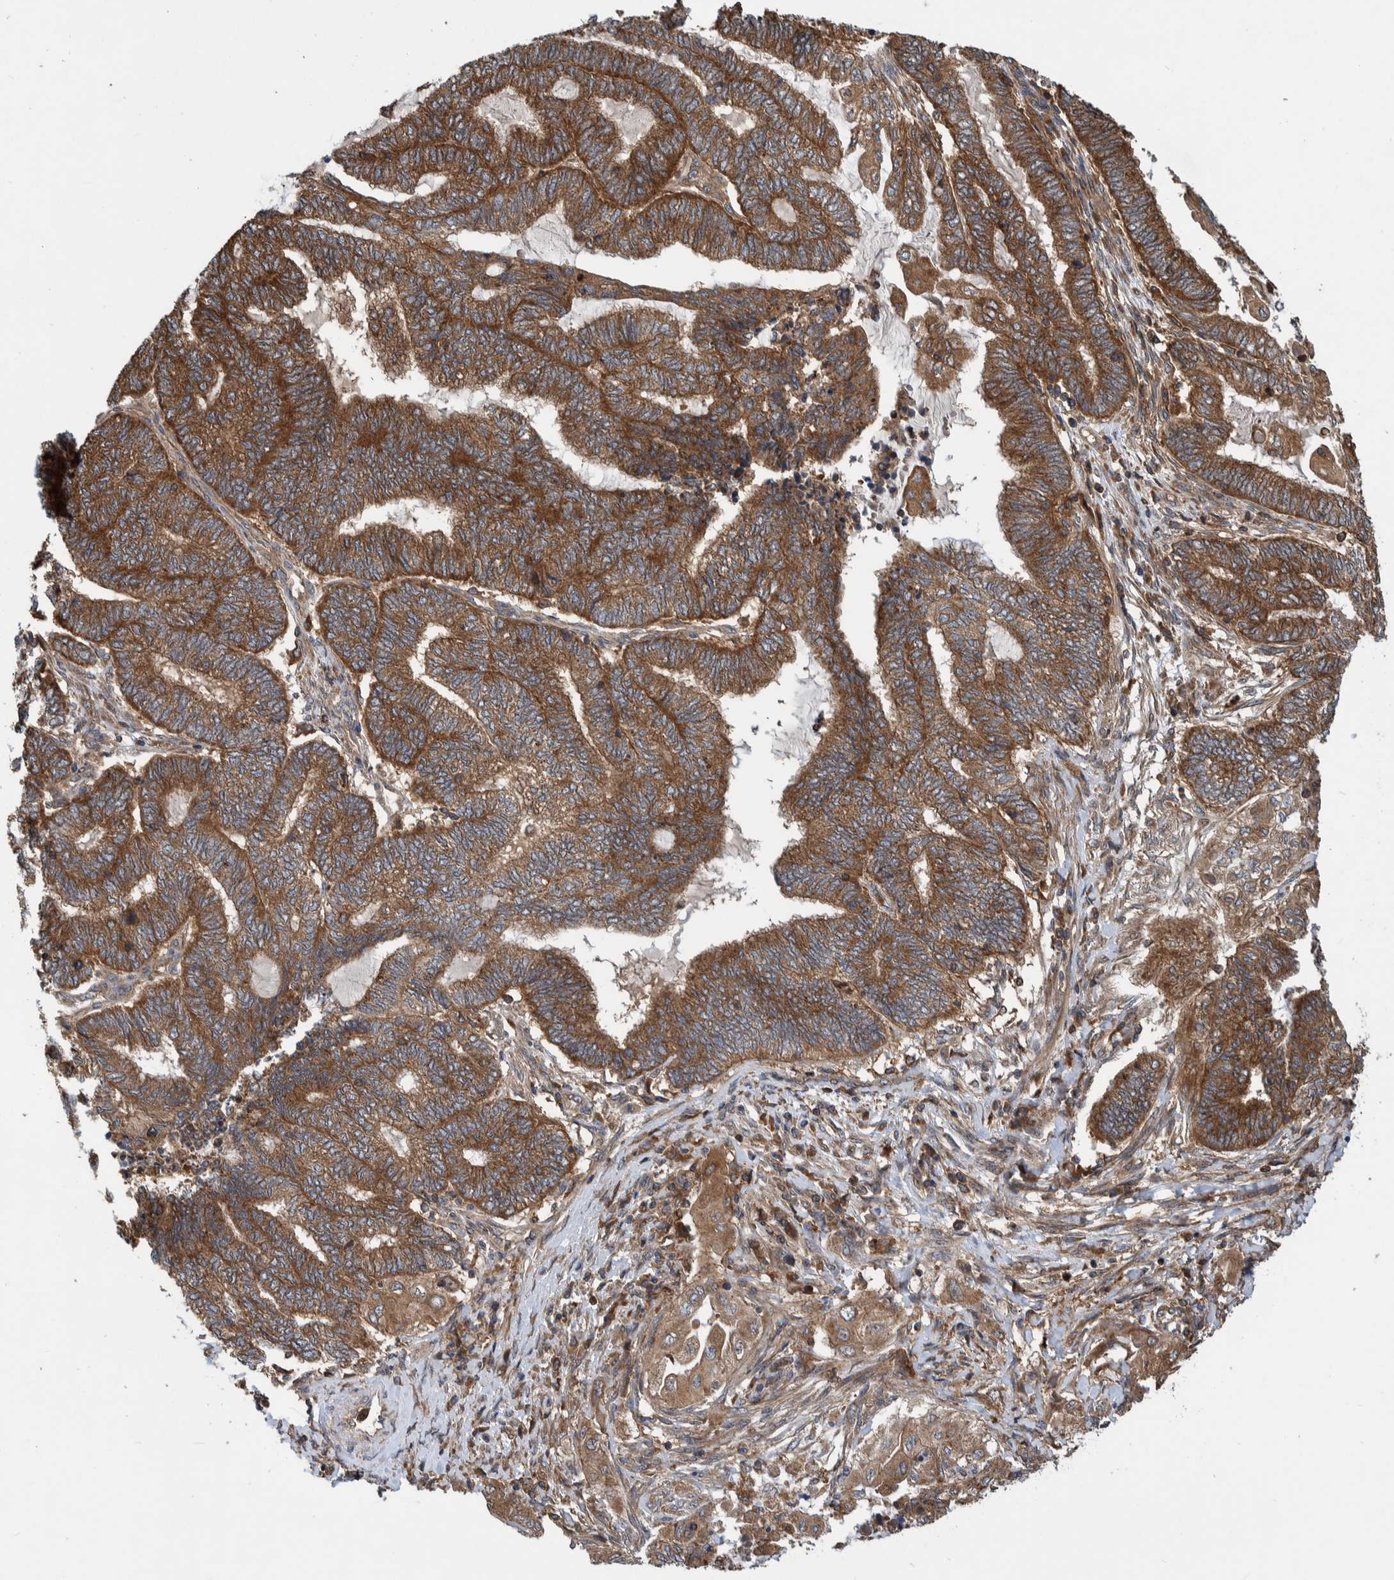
{"staining": {"intensity": "strong", "quantity": ">75%", "location": "cytoplasmic/membranous"}, "tissue": "endometrial cancer", "cell_type": "Tumor cells", "image_type": "cancer", "snomed": [{"axis": "morphology", "description": "Adenocarcinoma, NOS"}, {"axis": "topography", "description": "Uterus"}, {"axis": "topography", "description": "Endometrium"}], "caption": "Endometrial adenocarcinoma stained with a brown dye demonstrates strong cytoplasmic/membranous positive expression in approximately >75% of tumor cells.", "gene": "CCDC57", "patient": {"sex": "female", "age": 70}}